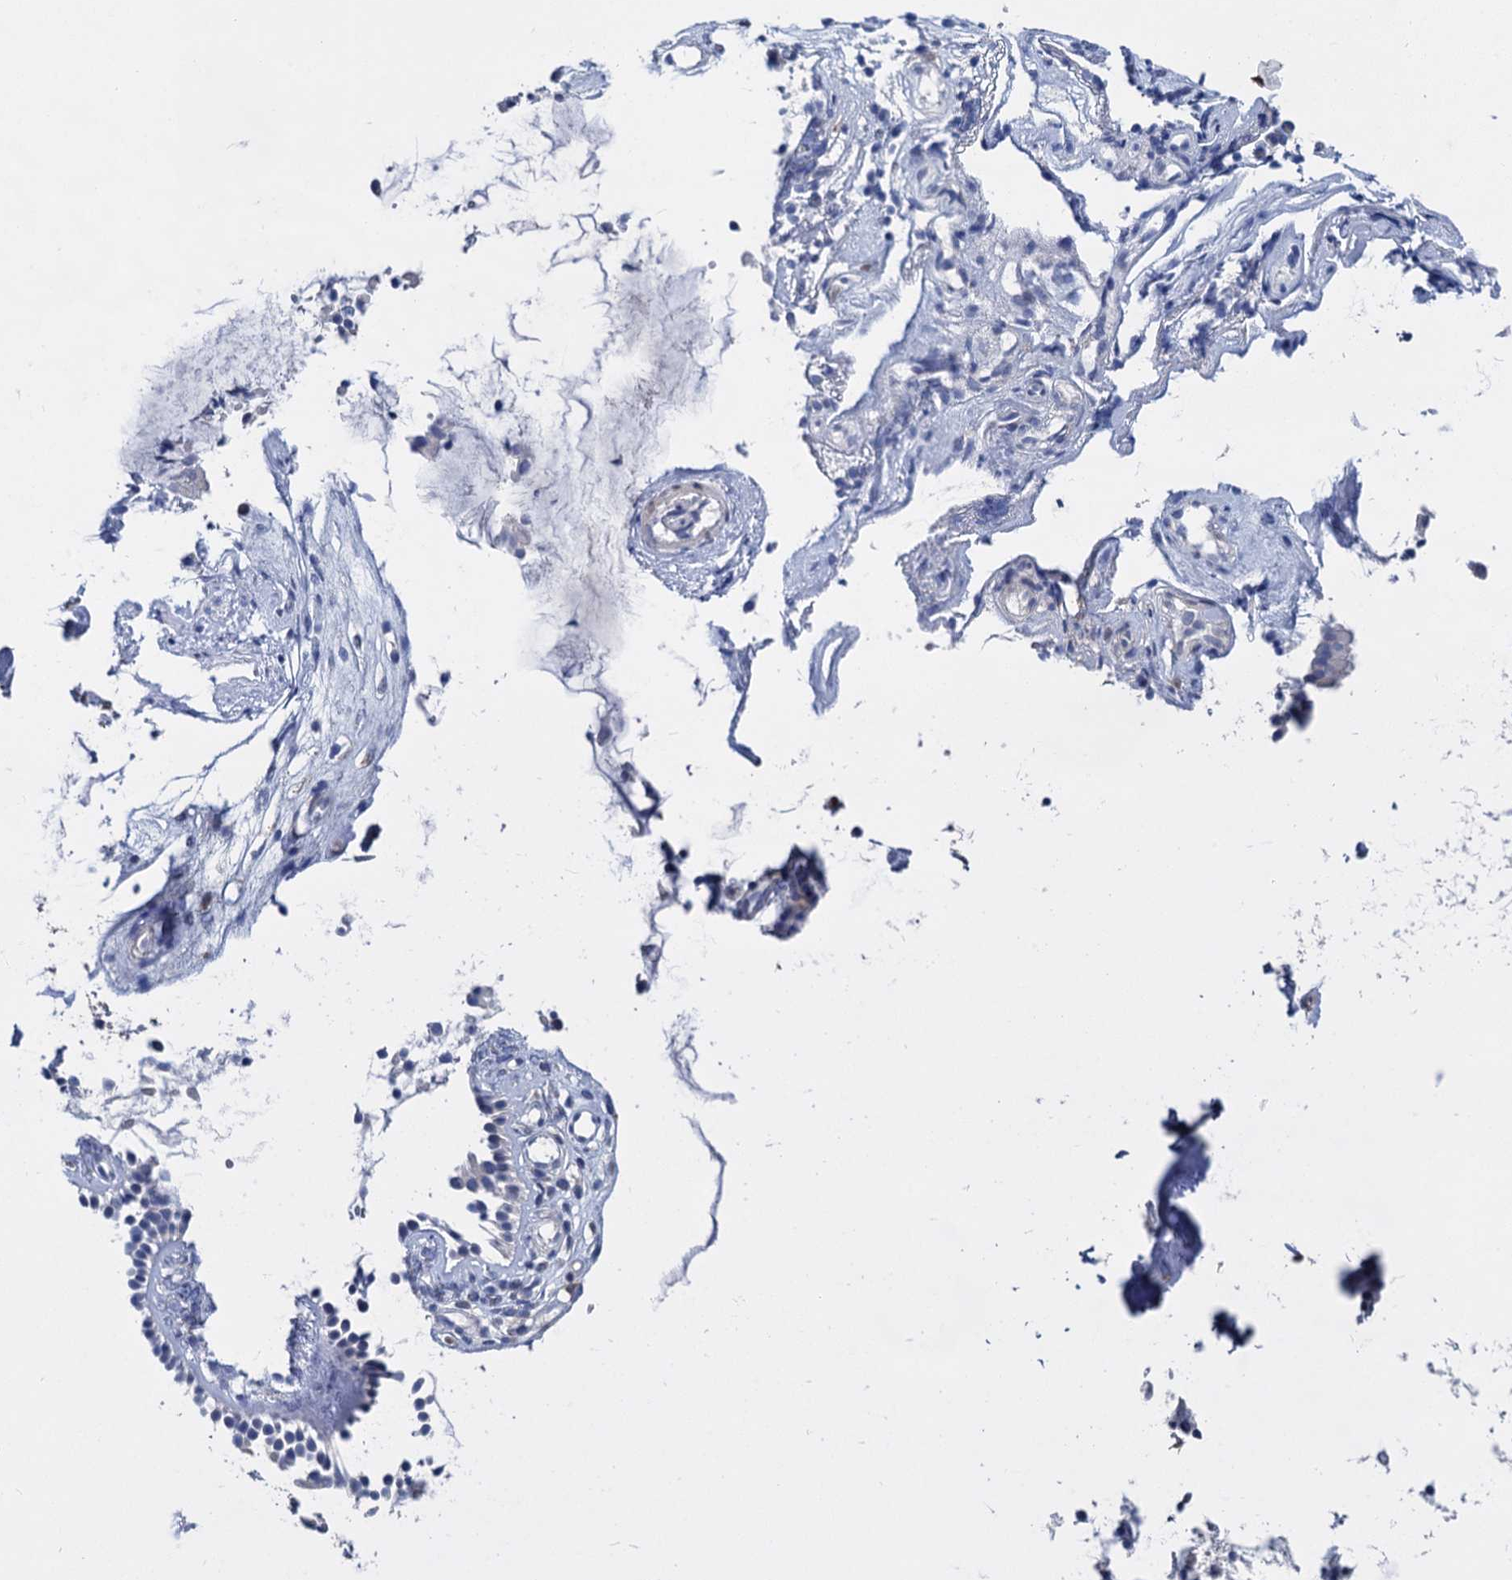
{"staining": {"intensity": "negative", "quantity": "none", "location": "none"}, "tissue": "nasopharynx", "cell_type": "Respiratory epithelial cells", "image_type": "normal", "snomed": [{"axis": "morphology", "description": "Normal tissue, NOS"}, {"axis": "morphology", "description": "Inflammation, NOS"}, {"axis": "topography", "description": "Nasopharynx"}], "caption": "This is a histopathology image of immunohistochemistry staining of unremarkable nasopharynx, which shows no staining in respiratory epithelial cells.", "gene": "GSTM3", "patient": {"sex": "male", "age": 29}}